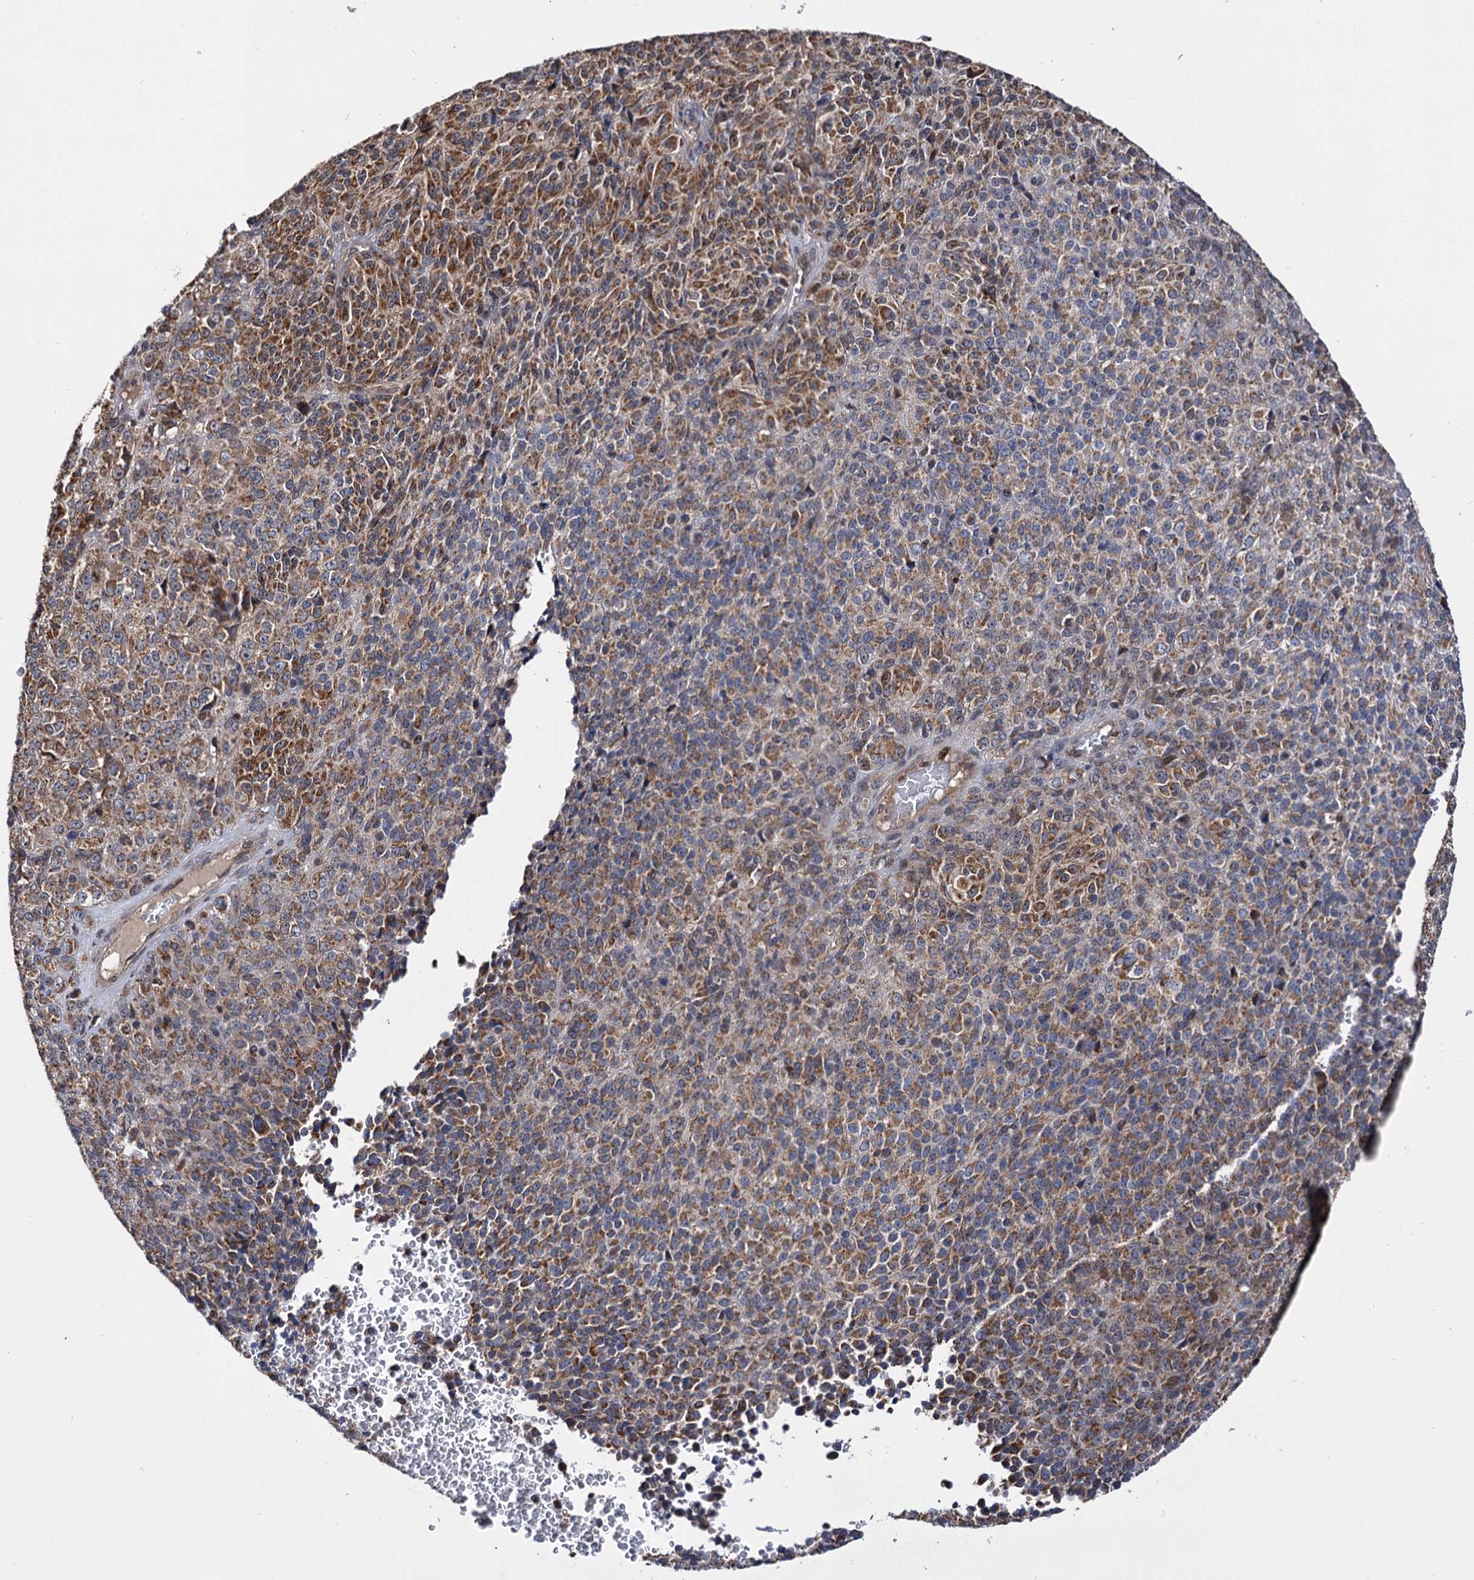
{"staining": {"intensity": "moderate", "quantity": ">75%", "location": "cytoplasmic/membranous"}, "tissue": "melanoma", "cell_type": "Tumor cells", "image_type": "cancer", "snomed": [{"axis": "morphology", "description": "Malignant melanoma, Metastatic site"}, {"axis": "topography", "description": "Brain"}], "caption": "A medium amount of moderate cytoplasmic/membranous expression is appreciated in approximately >75% of tumor cells in malignant melanoma (metastatic site) tissue.", "gene": "CEP76", "patient": {"sex": "female", "age": 56}}